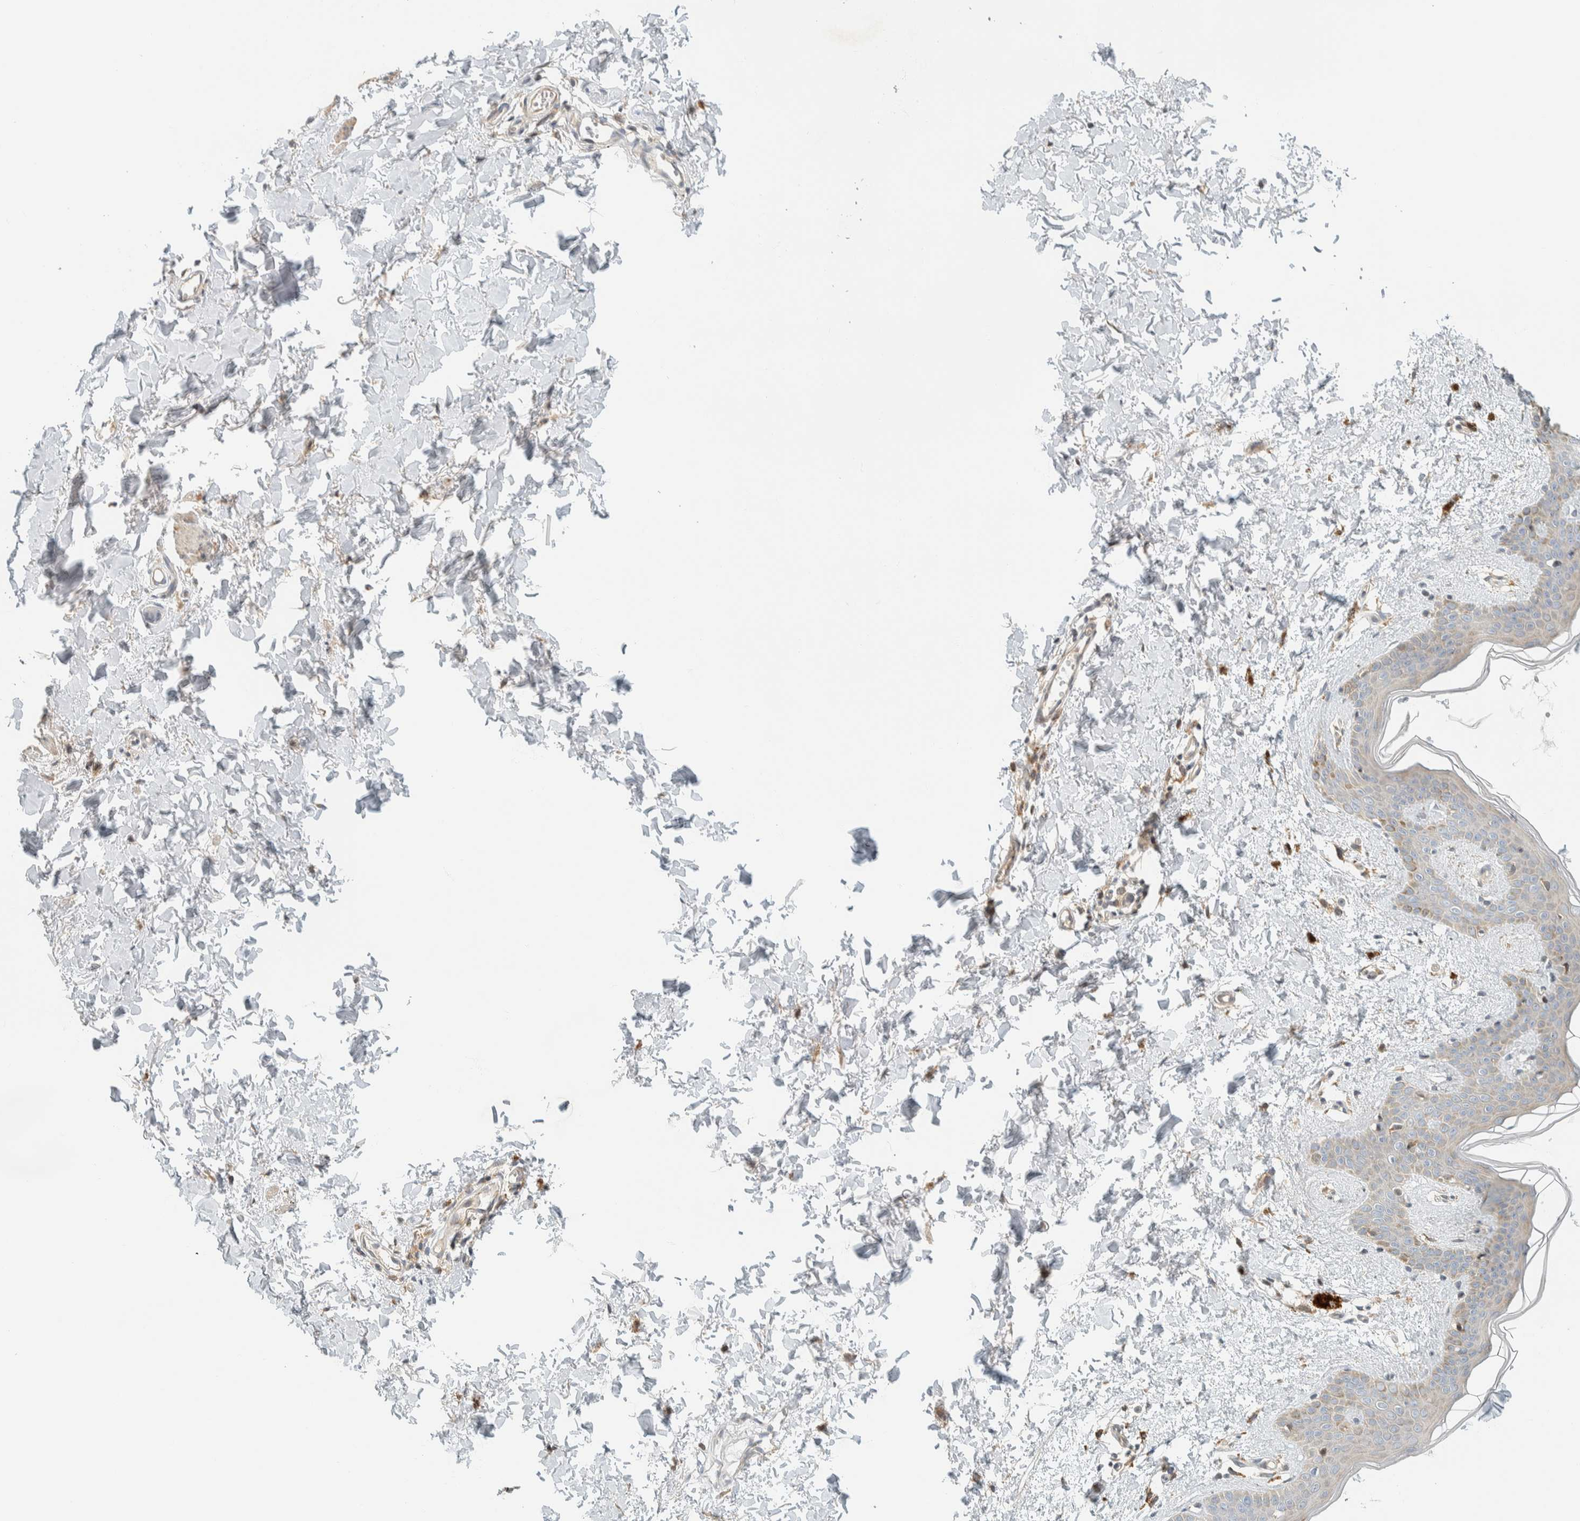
{"staining": {"intensity": "moderate", "quantity": ">75%", "location": "cytoplasmic/membranous"}, "tissue": "skin", "cell_type": "Fibroblasts", "image_type": "normal", "snomed": [{"axis": "morphology", "description": "Normal tissue, NOS"}, {"axis": "topography", "description": "Skin"}], "caption": "Immunohistochemistry (IHC) photomicrograph of unremarkable human skin stained for a protein (brown), which exhibits medium levels of moderate cytoplasmic/membranous expression in about >75% of fibroblasts.", "gene": "CCDC171", "patient": {"sex": "female", "age": 46}}